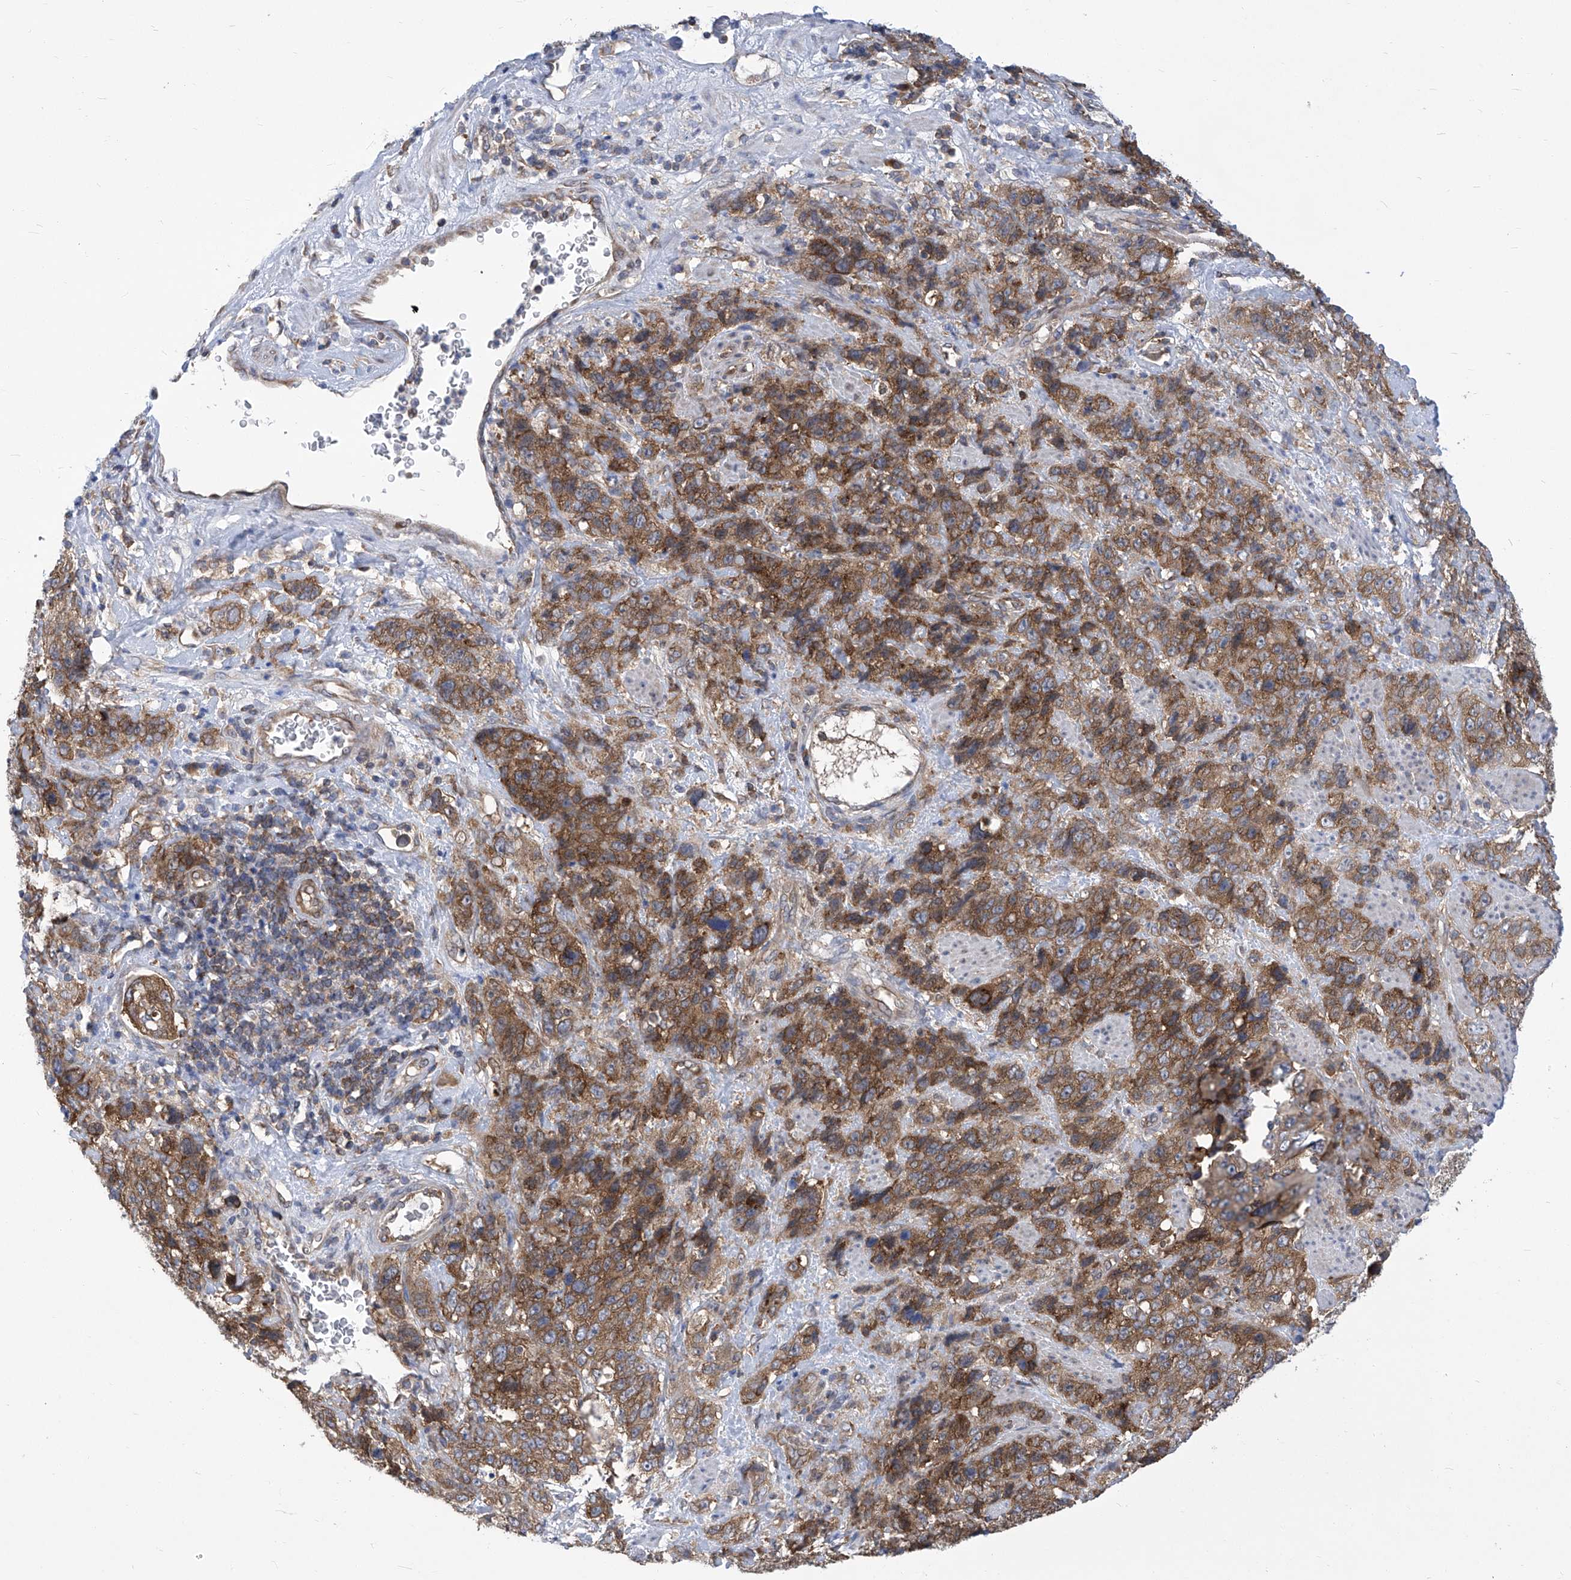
{"staining": {"intensity": "moderate", "quantity": ">75%", "location": "cytoplasmic/membranous"}, "tissue": "stomach cancer", "cell_type": "Tumor cells", "image_type": "cancer", "snomed": [{"axis": "morphology", "description": "Adenocarcinoma, NOS"}, {"axis": "topography", "description": "Stomach"}], "caption": "DAB immunohistochemical staining of human stomach cancer (adenocarcinoma) reveals moderate cytoplasmic/membranous protein expression in approximately >75% of tumor cells.", "gene": "EIF3M", "patient": {"sex": "male", "age": 48}}